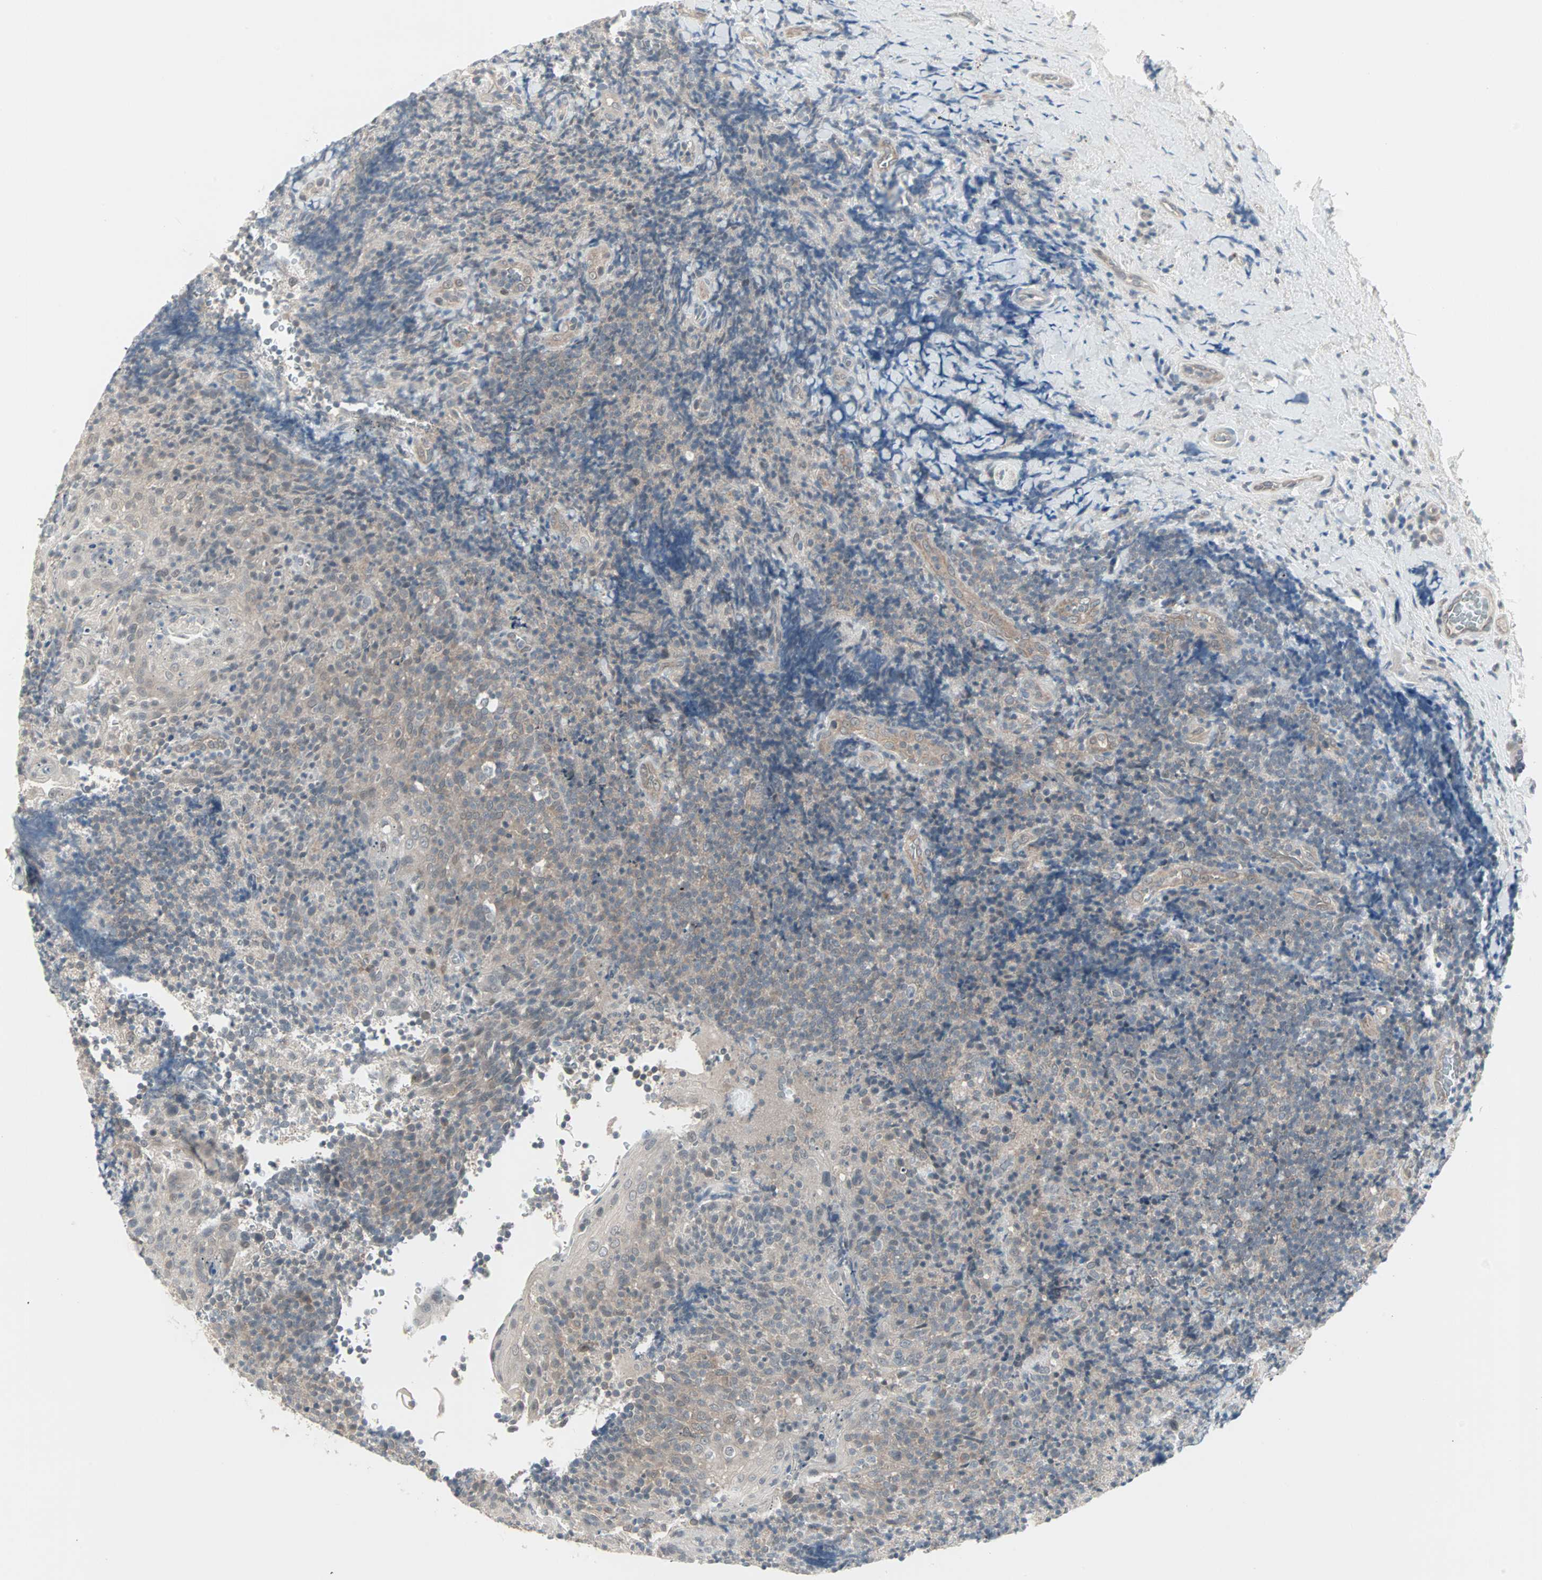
{"staining": {"intensity": "weak", "quantity": "25%-75%", "location": "cytoplasmic/membranous"}, "tissue": "lymphoma", "cell_type": "Tumor cells", "image_type": "cancer", "snomed": [{"axis": "morphology", "description": "Malignant lymphoma, non-Hodgkin's type, High grade"}, {"axis": "topography", "description": "Tonsil"}], "caption": "Weak cytoplasmic/membranous expression for a protein is present in approximately 25%-75% of tumor cells of lymphoma using immunohistochemistry (IHC).", "gene": "PTPA", "patient": {"sex": "female", "age": 36}}